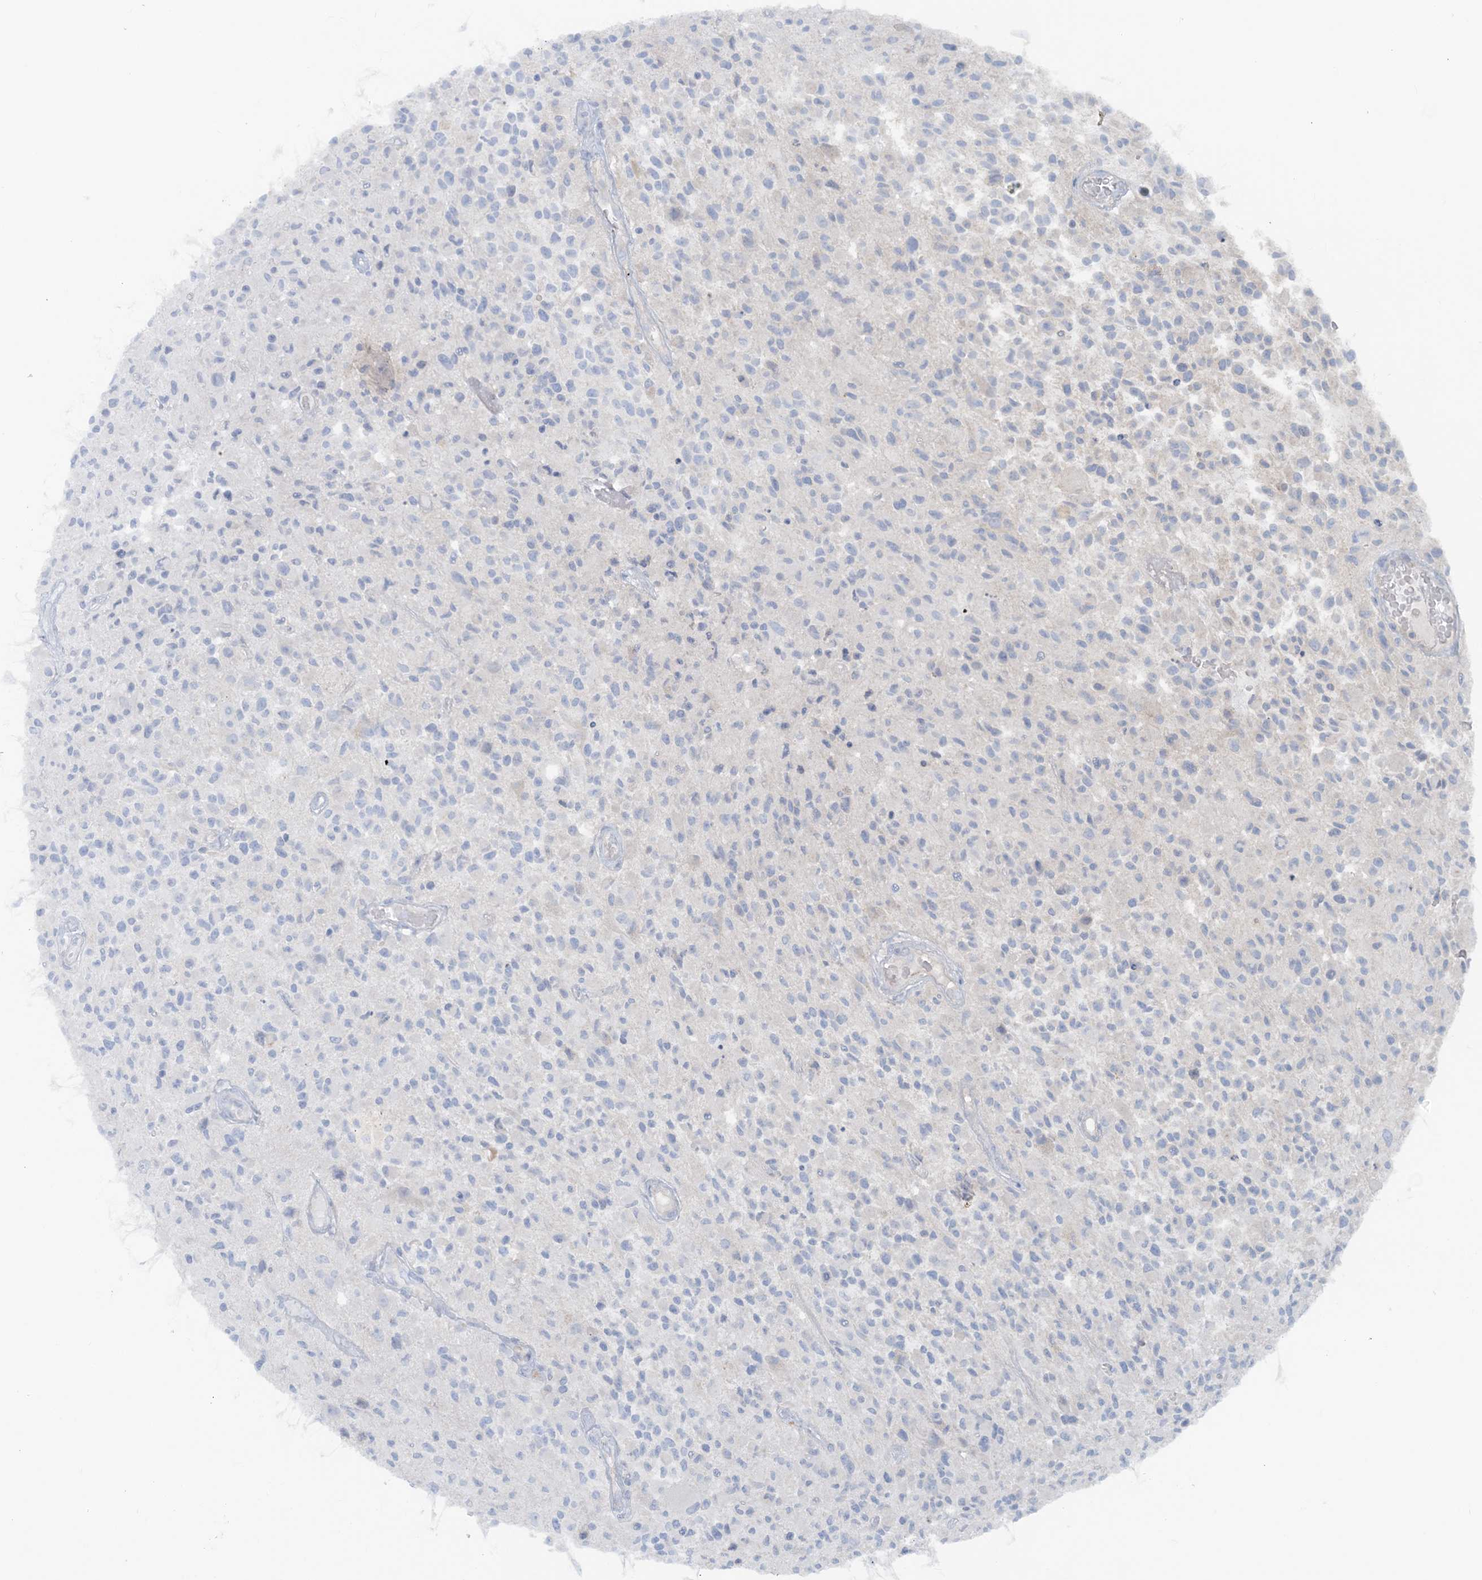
{"staining": {"intensity": "negative", "quantity": "none", "location": "none"}, "tissue": "glioma", "cell_type": "Tumor cells", "image_type": "cancer", "snomed": [{"axis": "morphology", "description": "Glioma, malignant, High grade"}, {"axis": "morphology", "description": "Glioblastoma, NOS"}, {"axis": "topography", "description": "Brain"}], "caption": "Protein analysis of glioma demonstrates no significant staining in tumor cells.", "gene": "ATP11A", "patient": {"sex": "male", "age": 60}}